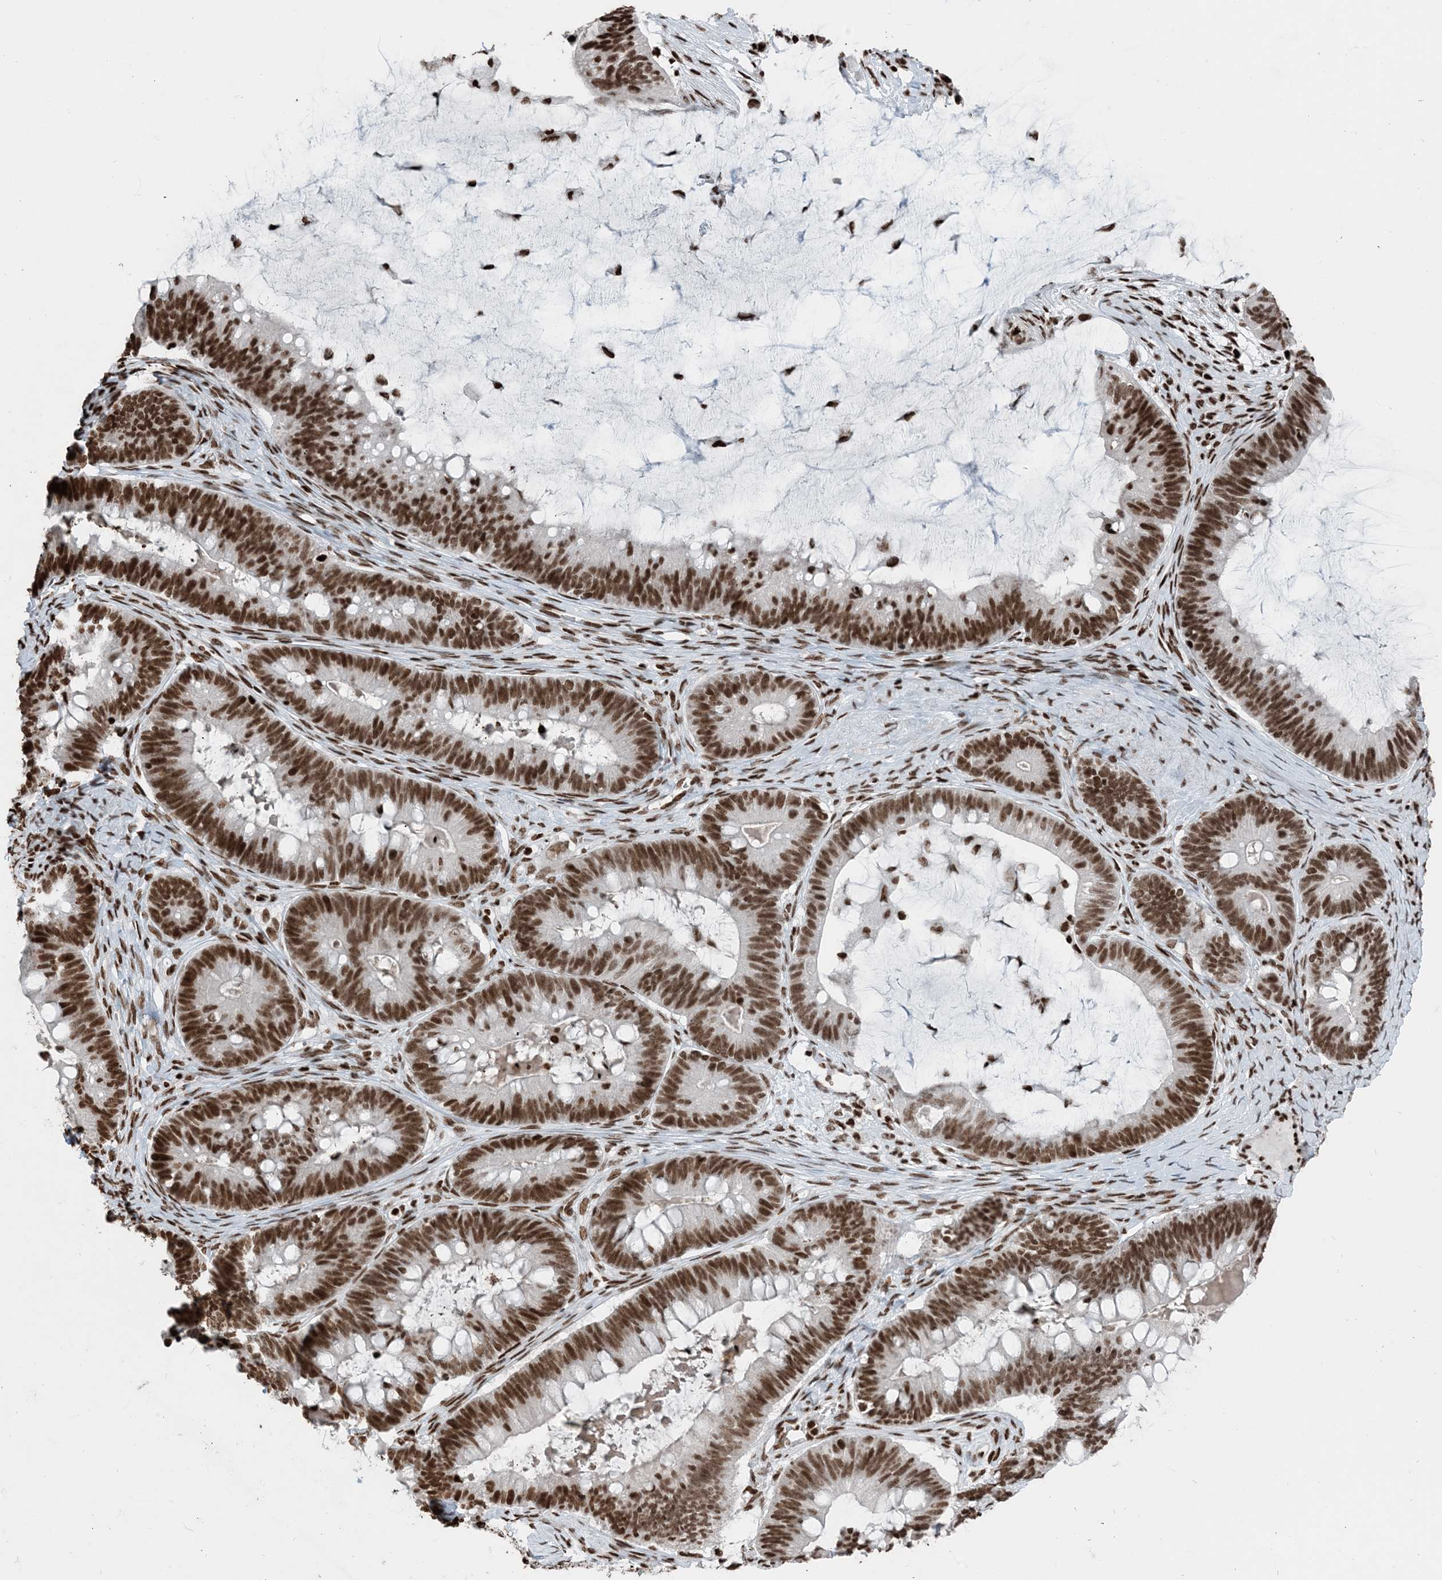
{"staining": {"intensity": "strong", "quantity": ">75%", "location": "nuclear"}, "tissue": "ovarian cancer", "cell_type": "Tumor cells", "image_type": "cancer", "snomed": [{"axis": "morphology", "description": "Cystadenocarcinoma, mucinous, NOS"}, {"axis": "topography", "description": "Ovary"}], "caption": "The photomicrograph exhibits immunohistochemical staining of ovarian mucinous cystadenocarcinoma. There is strong nuclear positivity is present in approximately >75% of tumor cells.", "gene": "H3-3B", "patient": {"sex": "female", "age": 61}}